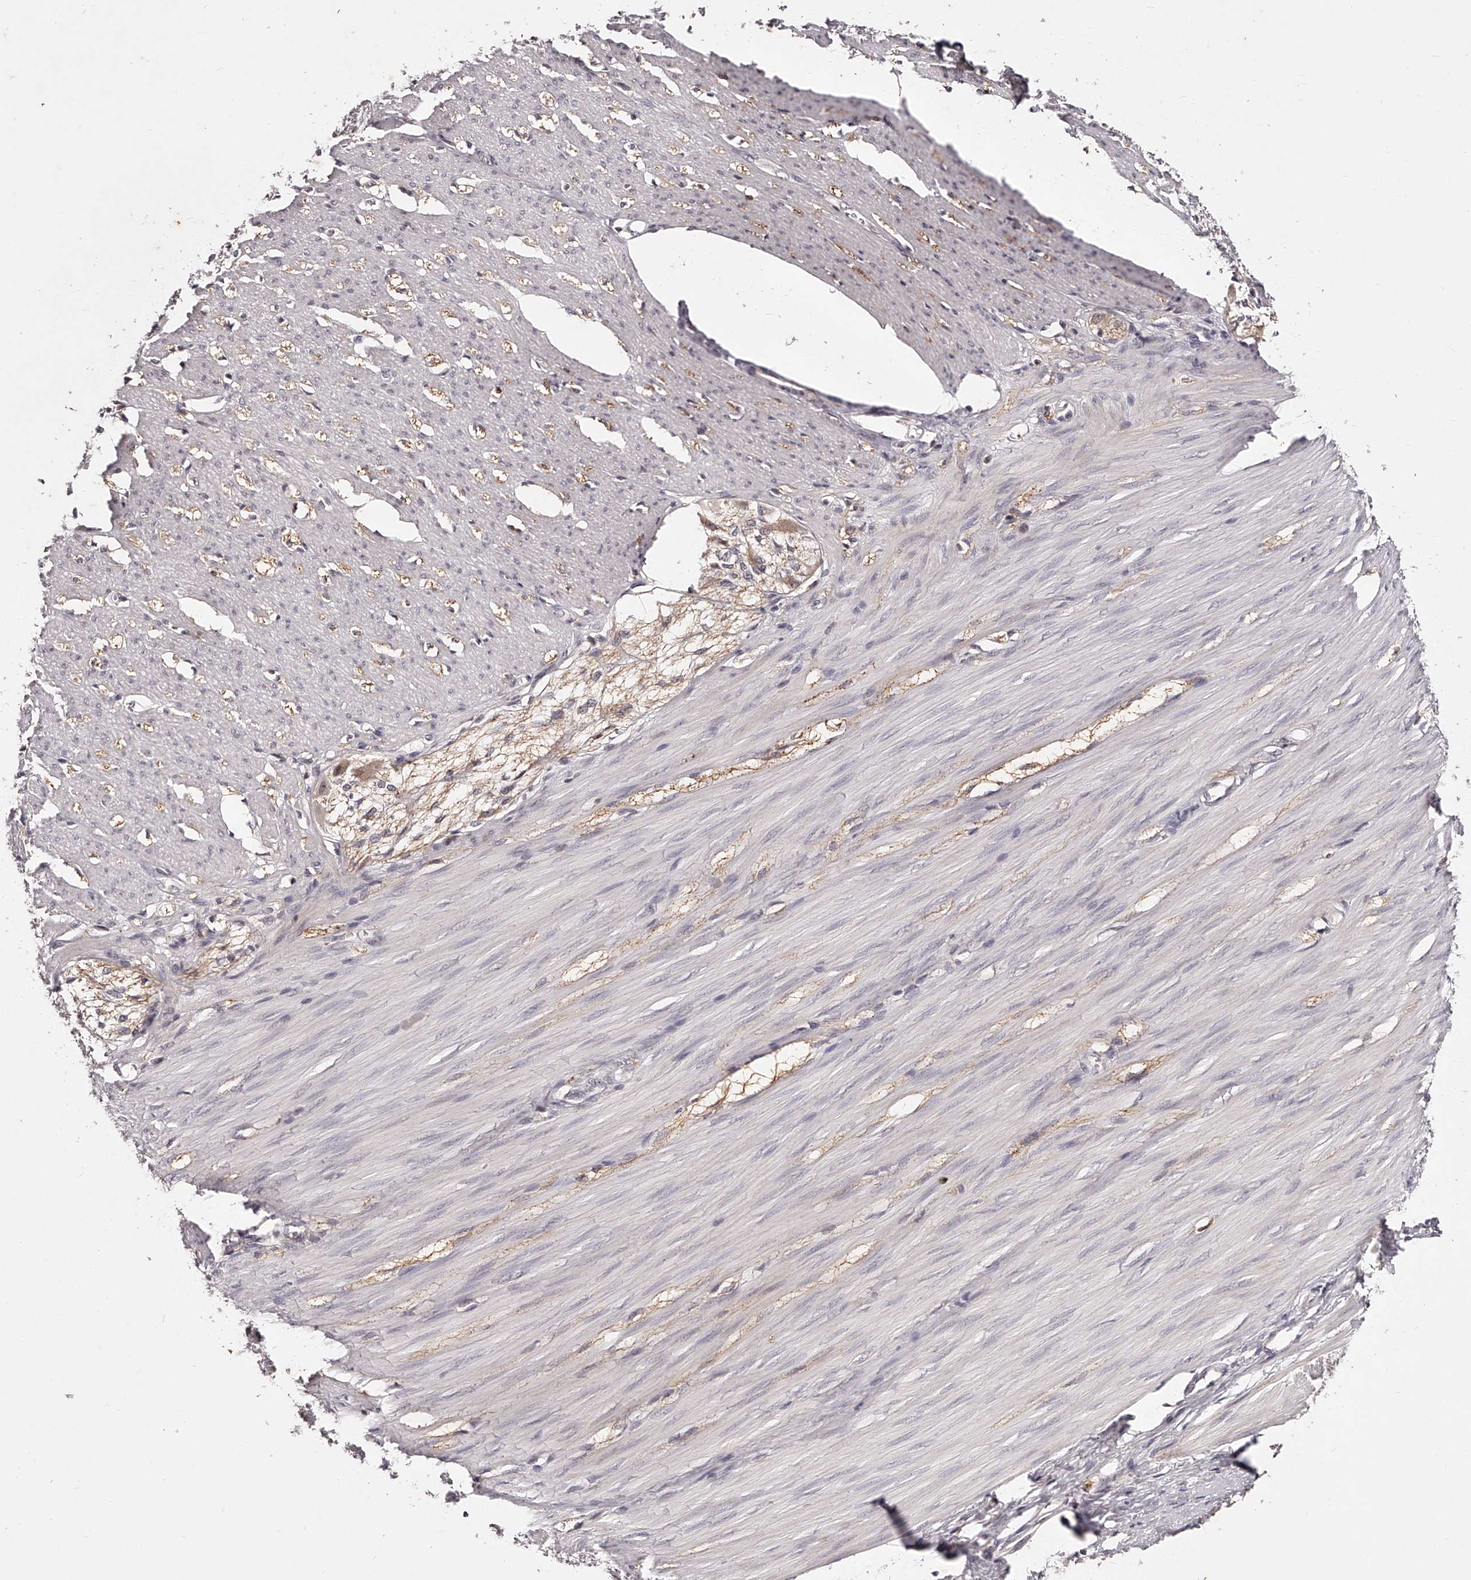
{"staining": {"intensity": "negative", "quantity": "none", "location": "none"}, "tissue": "smooth muscle", "cell_type": "Smooth muscle cells", "image_type": "normal", "snomed": [{"axis": "morphology", "description": "Normal tissue, NOS"}, {"axis": "morphology", "description": "Adenocarcinoma, NOS"}, {"axis": "topography", "description": "Colon"}, {"axis": "topography", "description": "Peripheral nerve tissue"}], "caption": "This image is of benign smooth muscle stained with immunohistochemistry (IHC) to label a protein in brown with the nuclei are counter-stained blue. There is no expression in smooth muscle cells.", "gene": "PHACTR1", "patient": {"sex": "male", "age": 14}}